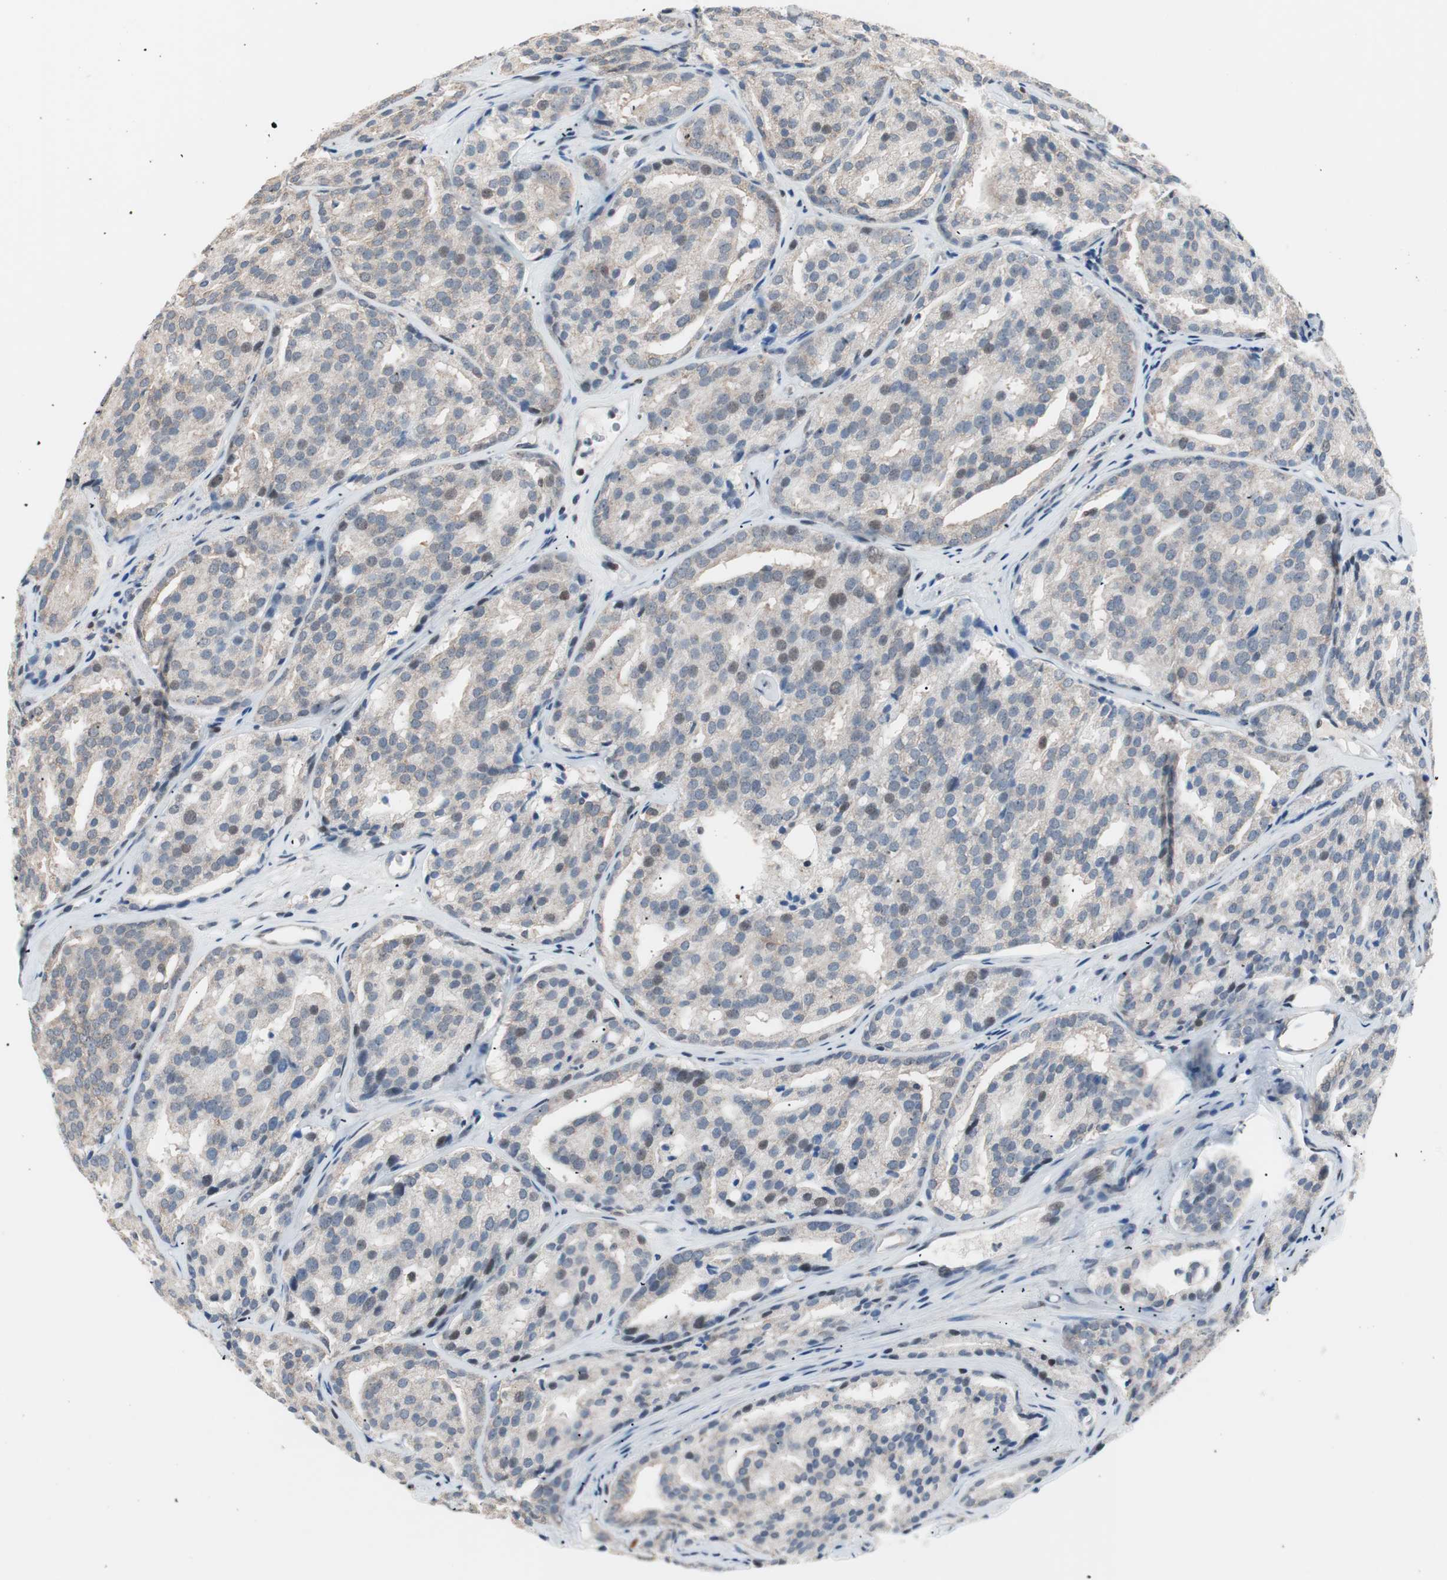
{"staining": {"intensity": "negative", "quantity": "none", "location": "none"}, "tissue": "prostate cancer", "cell_type": "Tumor cells", "image_type": "cancer", "snomed": [{"axis": "morphology", "description": "Adenocarcinoma, High grade"}, {"axis": "topography", "description": "Prostate"}], "caption": "This is an immunohistochemistry (IHC) photomicrograph of prostate cancer (adenocarcinoma (high-grade)). There is no staining in tumor cells.", "gene": "POLH", "patient": {"sex": "male", "age": 64}}